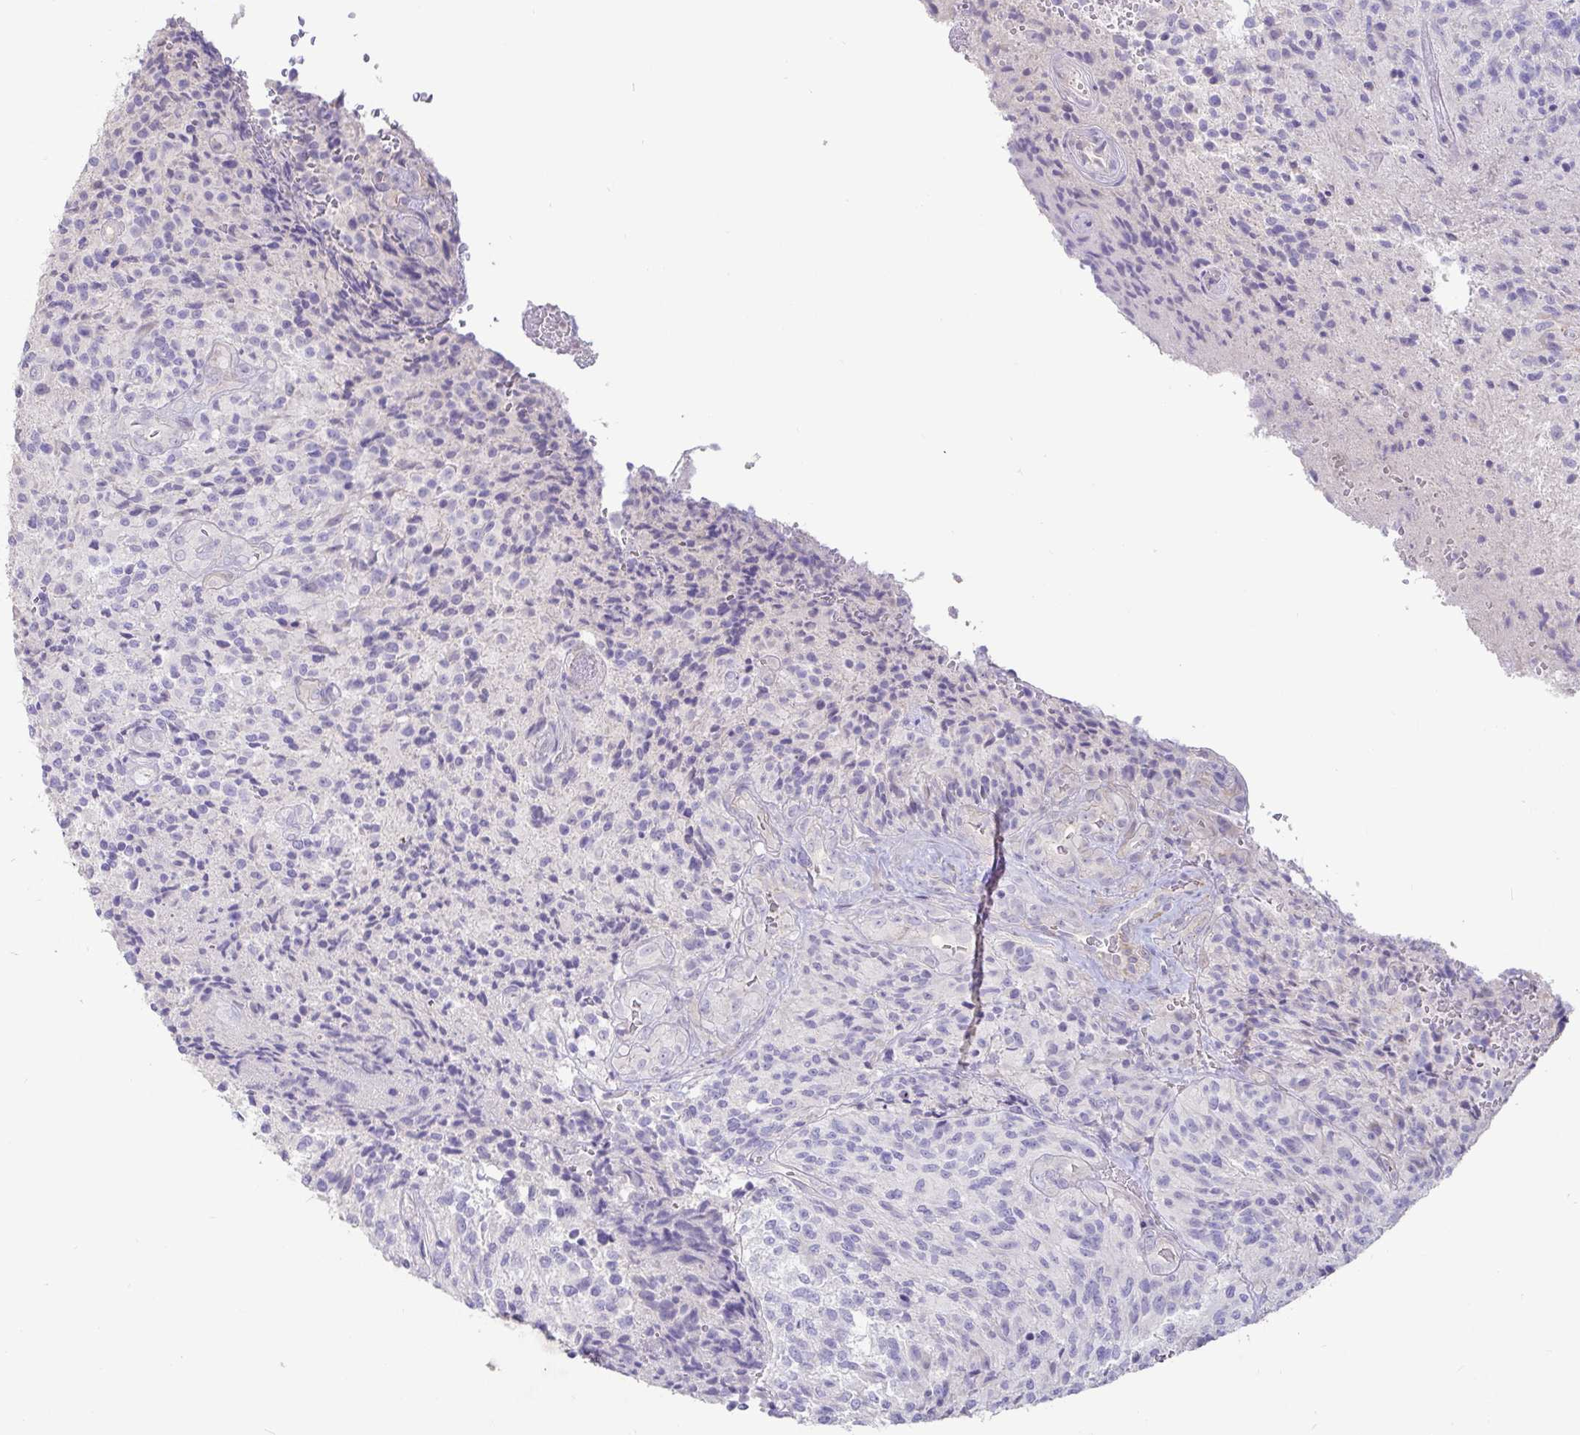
{"staining": {"intensity": "negative", "quantity": "none", "location": "none"}, "tissue": "glioma", "cell_type": "Tumor cells", "image_type": "cancer", "snomed": [{"axis": "morphology", "description": "Normal tissue, NOS"}, {"axis": "morphology", "description": "Glioma, malignant, High grade"}, {"axis": "topography", "description": "Cerebral cortex"}], "caption": "An immunohistochemistry (IHC) micrograph of glioma is shown. There is no staining in tumor cells of glioma.", "gene": "PYGM", "patient": {"sex": "male", "age": 56}}